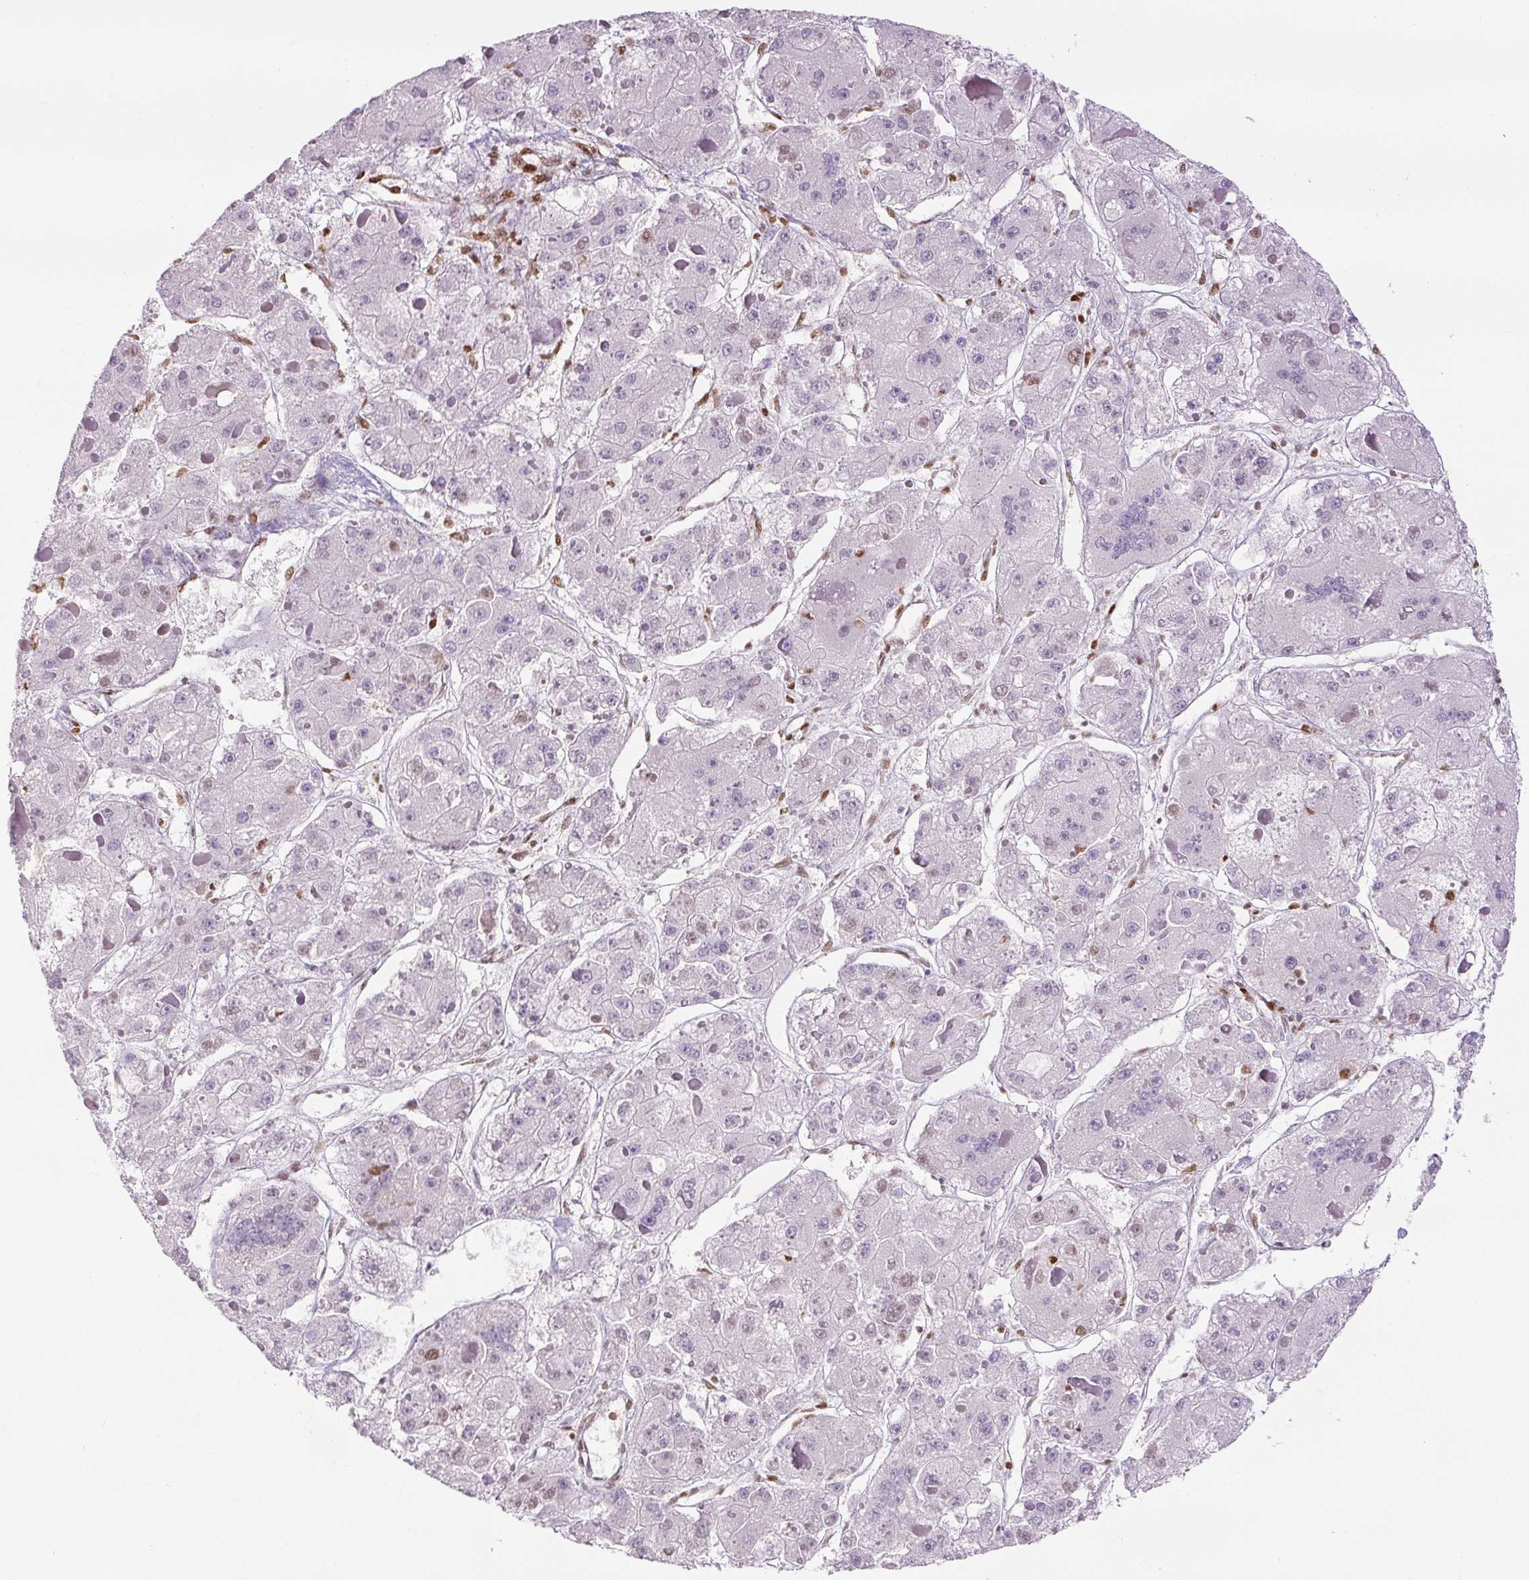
{"staining": {"intensity": "negative", "quantity": "none", "location": "none"}, "tissue": "liver cancer", "cell_type": "Tumor cells", "image_type": "cancer", "snomed": [{"axis": "morphology", "description": "Carcinoma, Hepatocellular, NOS"}, {"axis": "topography", "description": "Liver"}], "caption": "Liver cancer was stained to show a protein in brown. There is no significant expression in tumor cells.", "gene": "FUS", "patient": {"sex": "female", "age": 73}}